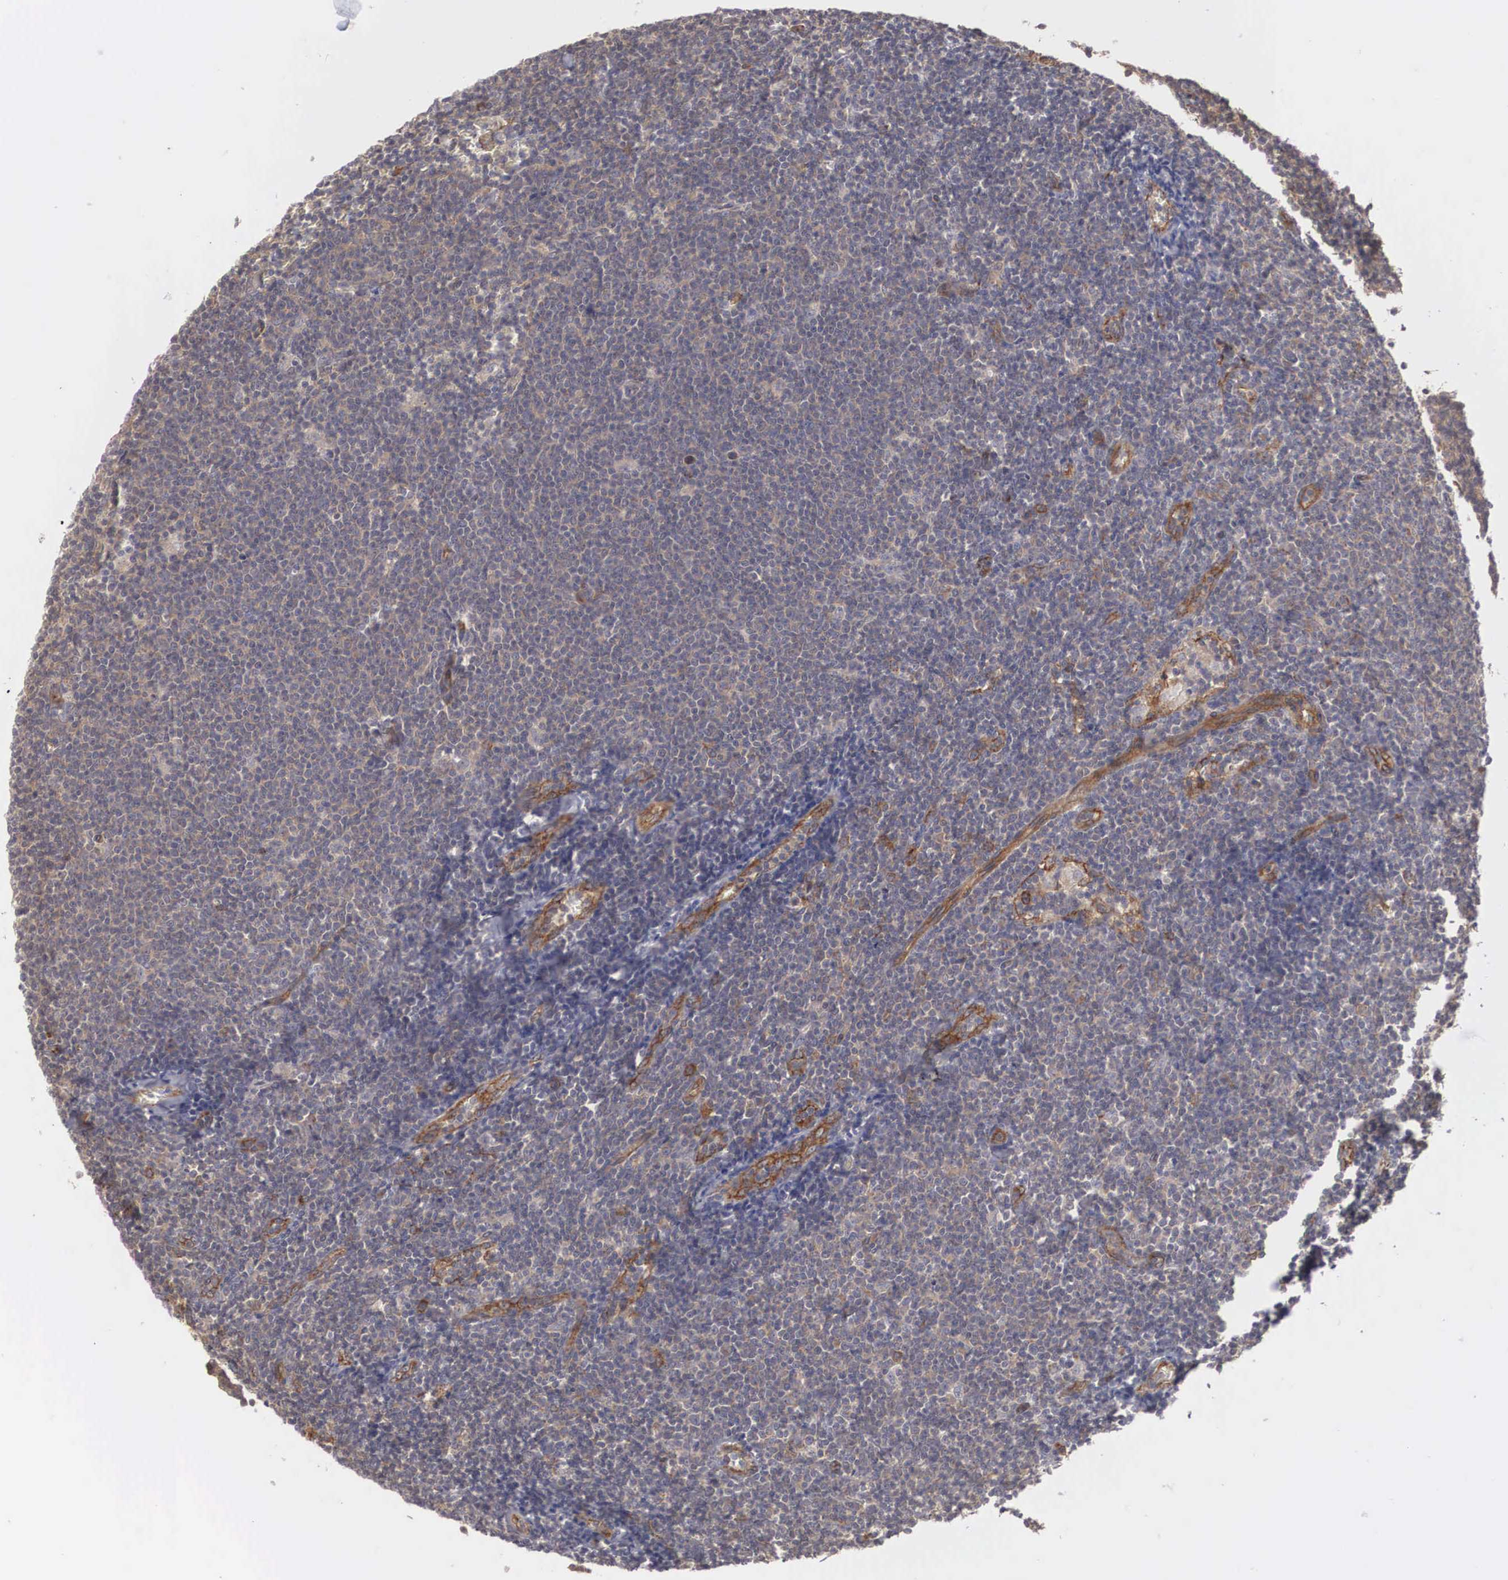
{"staining": {"intensity": "weak", "quantity": "25%-75%", "location": "cytoplasmic/membranous"}, "tissue": "lymphoma", "cell_type": "Tumor cells", "image_type": "cancer", "snomed": [{"axis": "morphology", "description": "Malignant lymphoma, non-Hodgkin's type, Low grade"}, {"axis": "topography", "description": "Lymph node"}], "caption": "Protein analysis of low-grade malignant lymphoma, non-Hodgkin's type tissue shows weak cytoplasmic/membranous expression in approximately 25%-75% of tumor cells.", "gene": "ARMCX4", "patient": {"sex": "male", "age": 65}}